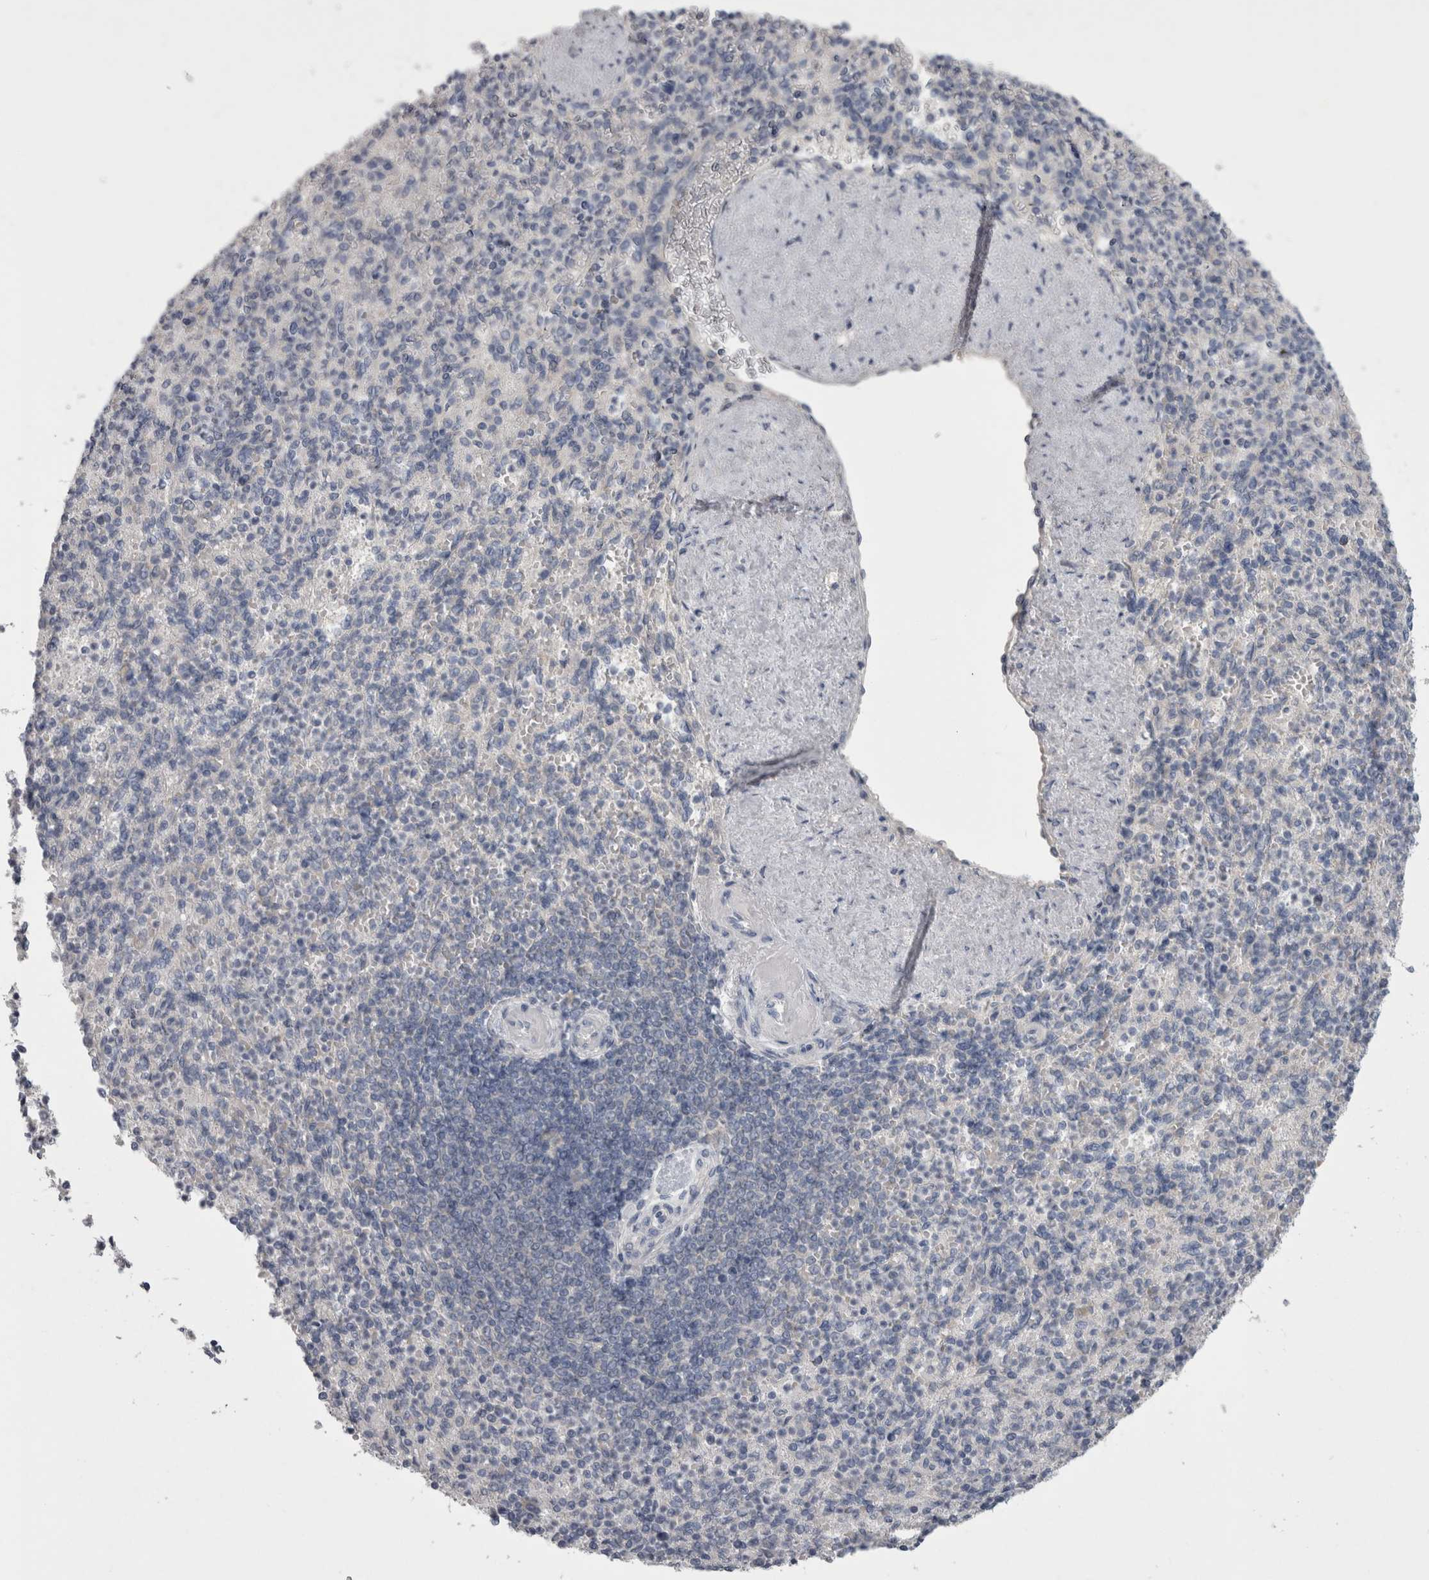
{"staining": {"intensity": "negative", "quantity": "none", "location": "none"}, "tissue": "spleen", "cell_type": "Cells in red pulp", "image_type": "normal", "snomed": [{"axis": "morphology", "description": "Normal tissue, NOS"}, {"axis": "topography", "description": "Spleen"}], "caption": "Spleen was stained to show a protein in brown. There is no significant staining in cells in red pulp. The staining was performed using DAB (3,3'-diaminobenzidine) to visualize the protein expression in brown, while the nuclei were stained in blue with hematoxylin (Magnification: 20x).", "gene": "LRRC40", "patient": {"sex": "female", "age": 74}}